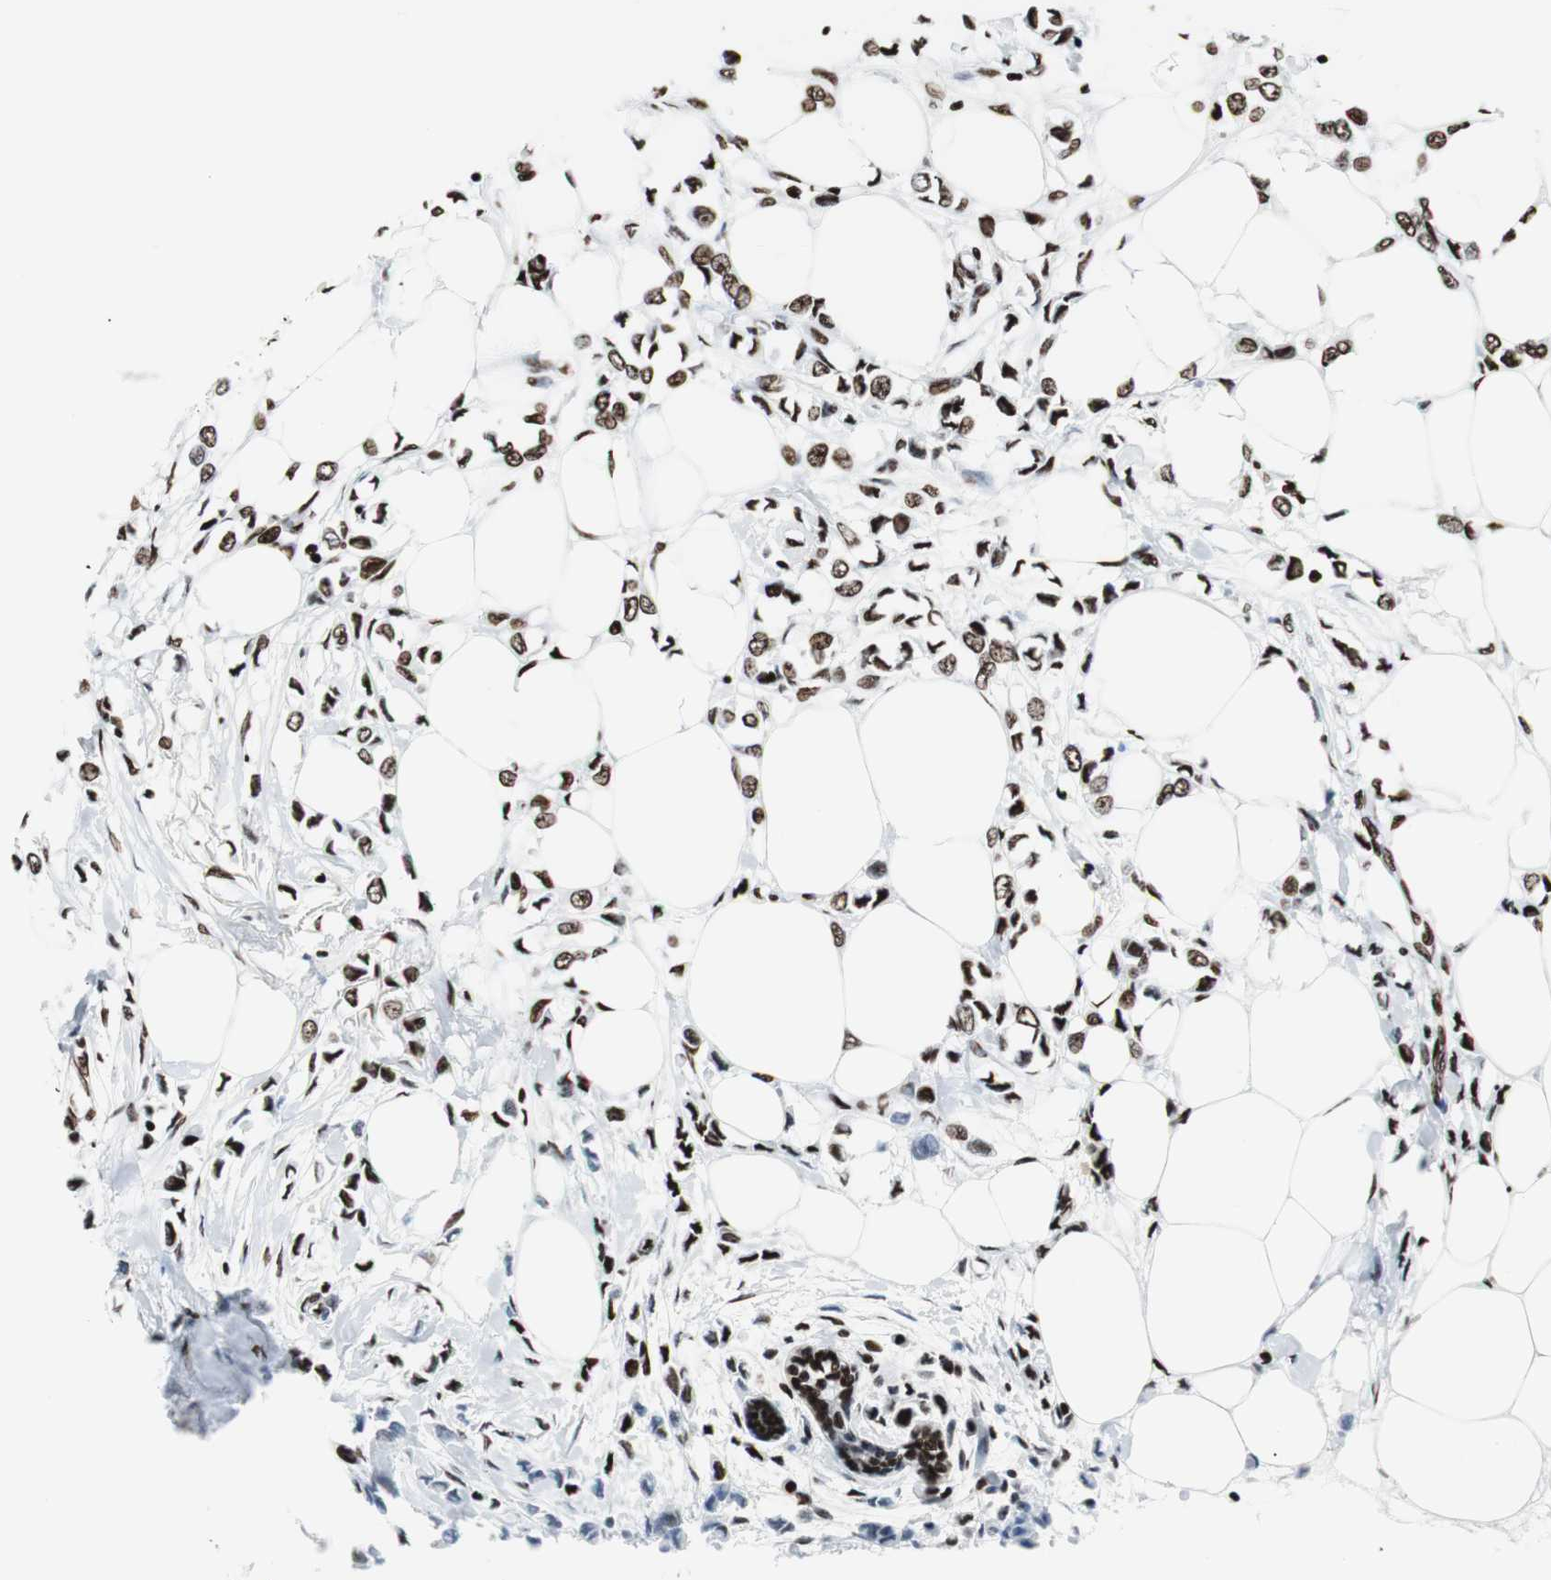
{"staining": {"intensity": "strong", "quantity": ">75%", "location": "nuclear"}, "tissue": "breast cancer", "cell_type": "Tumor cells", "image_type": "cancer", "snomed": [{"axis": "morphology", "description": "Lobular carcinoma"}, {"axis": "topography", "description": "Breast"}], "caption": "An image of breast lobular carcinoma stained for a protein exhibits strong nuclear brown staining in tumor cells. (DAB IHC, brown staining for protein, blue staining for nuclei).", "gene": "NCL", "patient": {"sex": "female", "age": 51}}